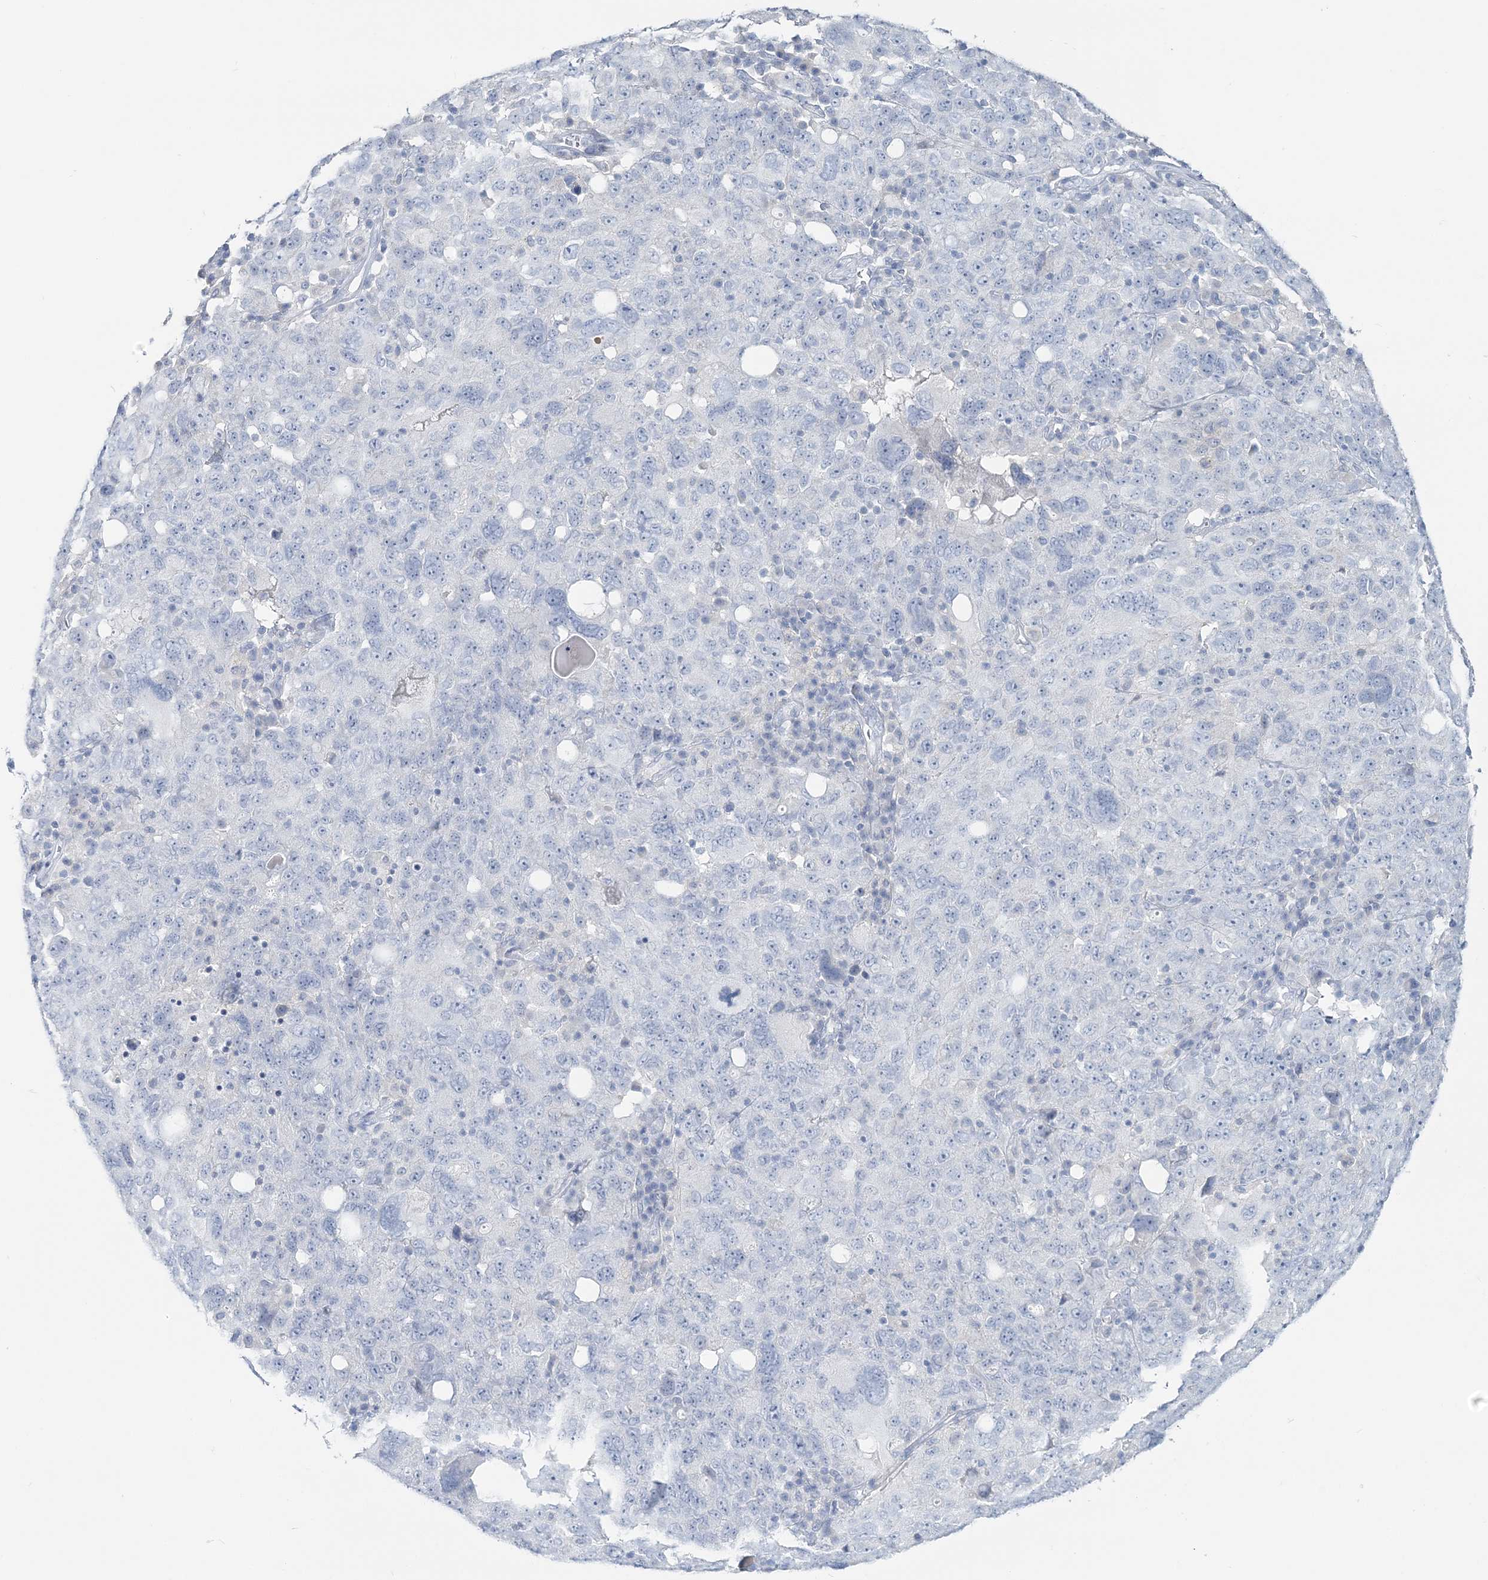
{"staining": {"intensity": "negative", "quantity": "none", "location": "none"}, "tissue": "ovarian cancer", "cell_type": "Tumor cells", "image_type": "cancer", "snomed": [{"axis": "morphology", "description": "Carcinoma, endometroid"}, {"axis": "topography", "description": "Ovary"}], "caption": "Endometroid carcinoma (ovarian) was stained to show a protein in brown. There is no significant expression in tumor cells.", "gene": "CYP3A4", "patient": {"sex": "female", "age": 62}}